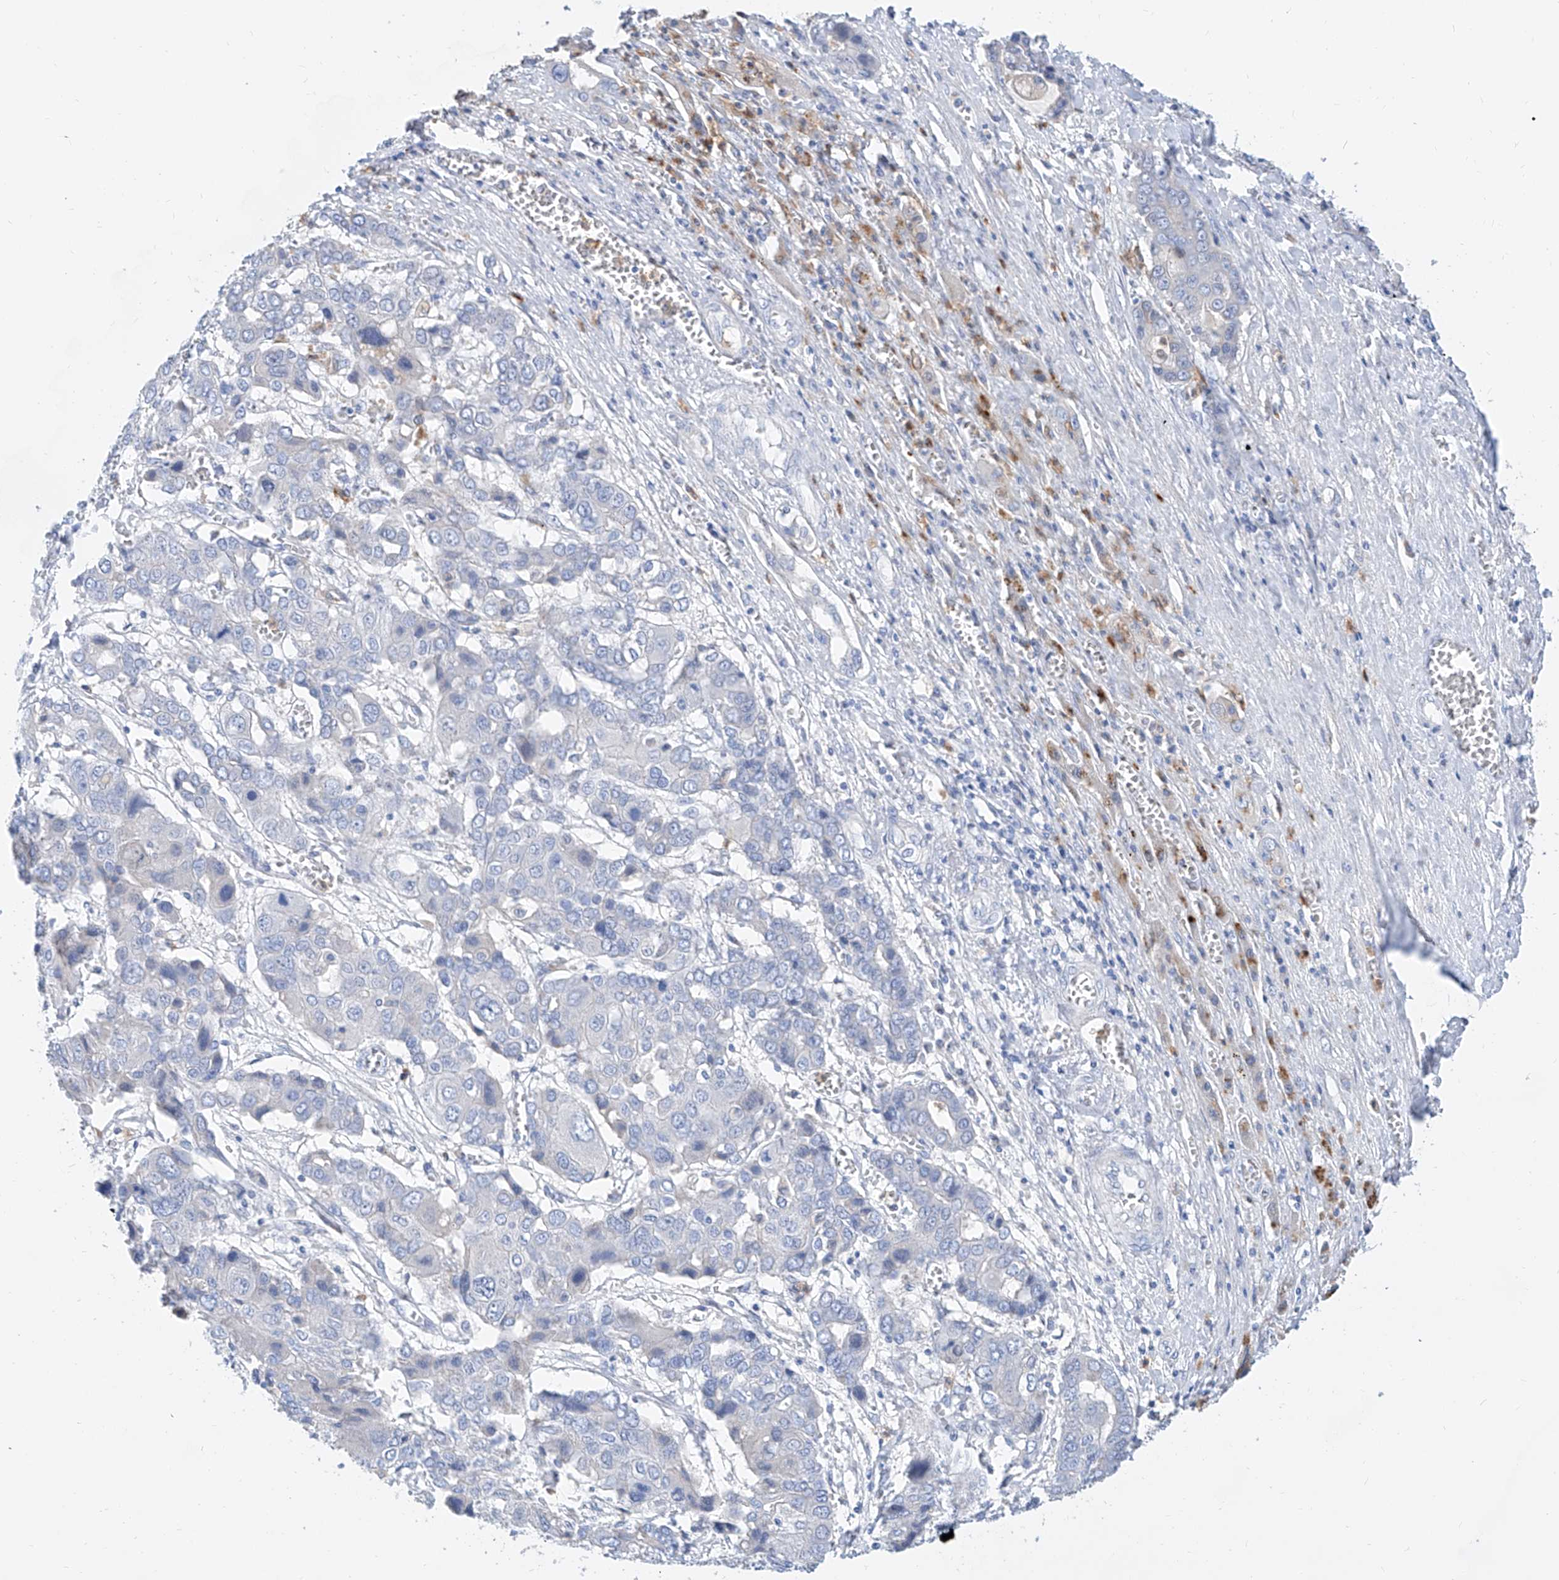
{"staining": {"intensity": "negative", "quantity": "none", "location": "none"}, "tissue": "liver cancer", "cell_type": "Tumor cells", "image_type": "cancer", "snomed": [{"axis": "morphology", "description": "Cholangiocarcinoma"}, {"axis": "topography", "description": "Liver"}], "caption": "IHC of human cholangiocarcinoma (liver) exhibits no positivity in tumor cells.", "gene": "SLC25A29", "patient": {"sex": "male", "age": 67}}